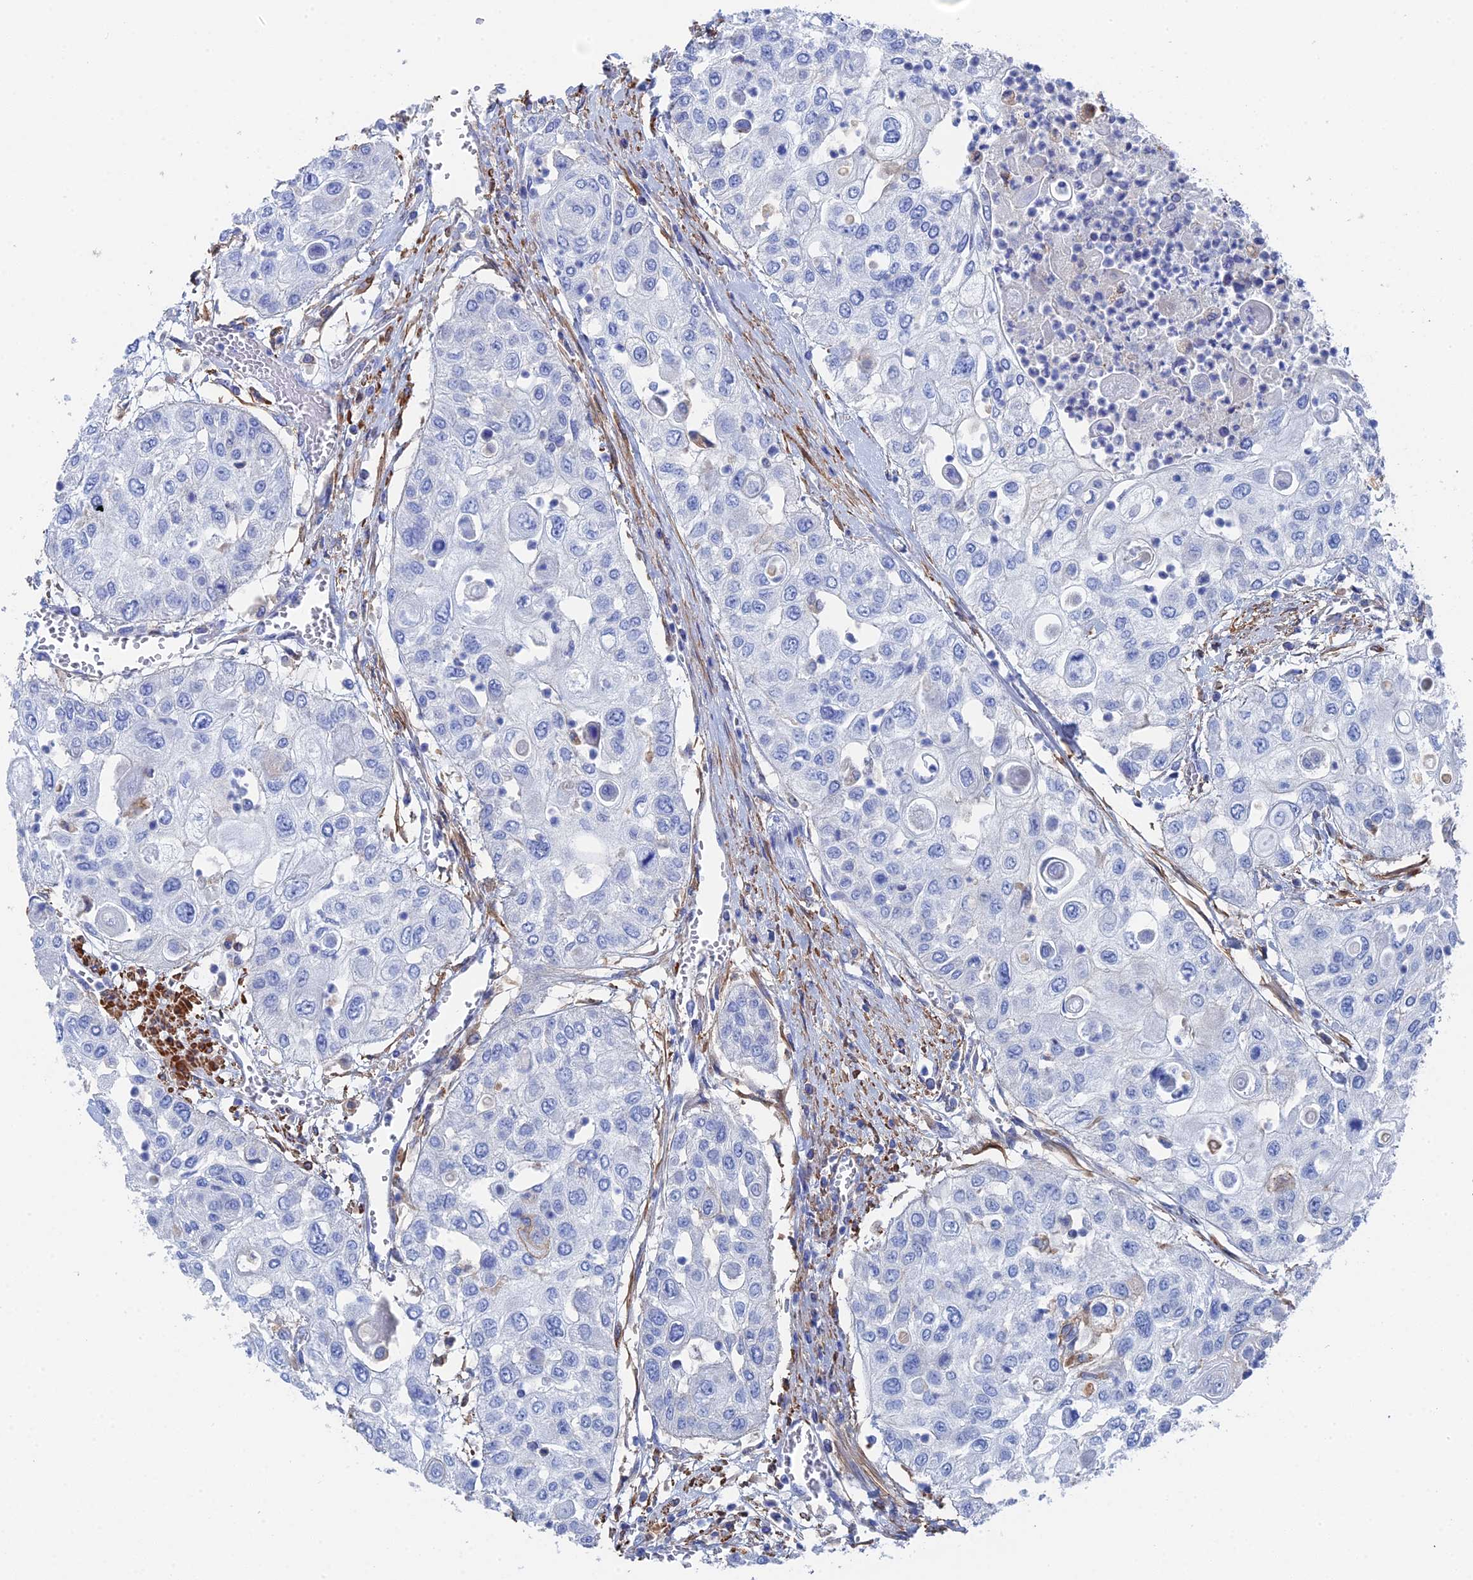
{"staining": {"intensity": "negative", "quantity": "none", "location": "none"}, "tissue": "urothelial cancer", "cell_type": "Tumor cells", "image_type": "cancer", "snomed": [{"axis": "morphology", "description": "Urothelial carcinoma, High grade"}, {"axis": "topography", "description": "Urinary bladder"}], "caption": "IHC histopathology image of human urothelial cancer stained for a protein (brown), which demonstrates no staining in tumor cells.", "gene": "STRA6", "patient": {"sex": "female", "age": 79}}